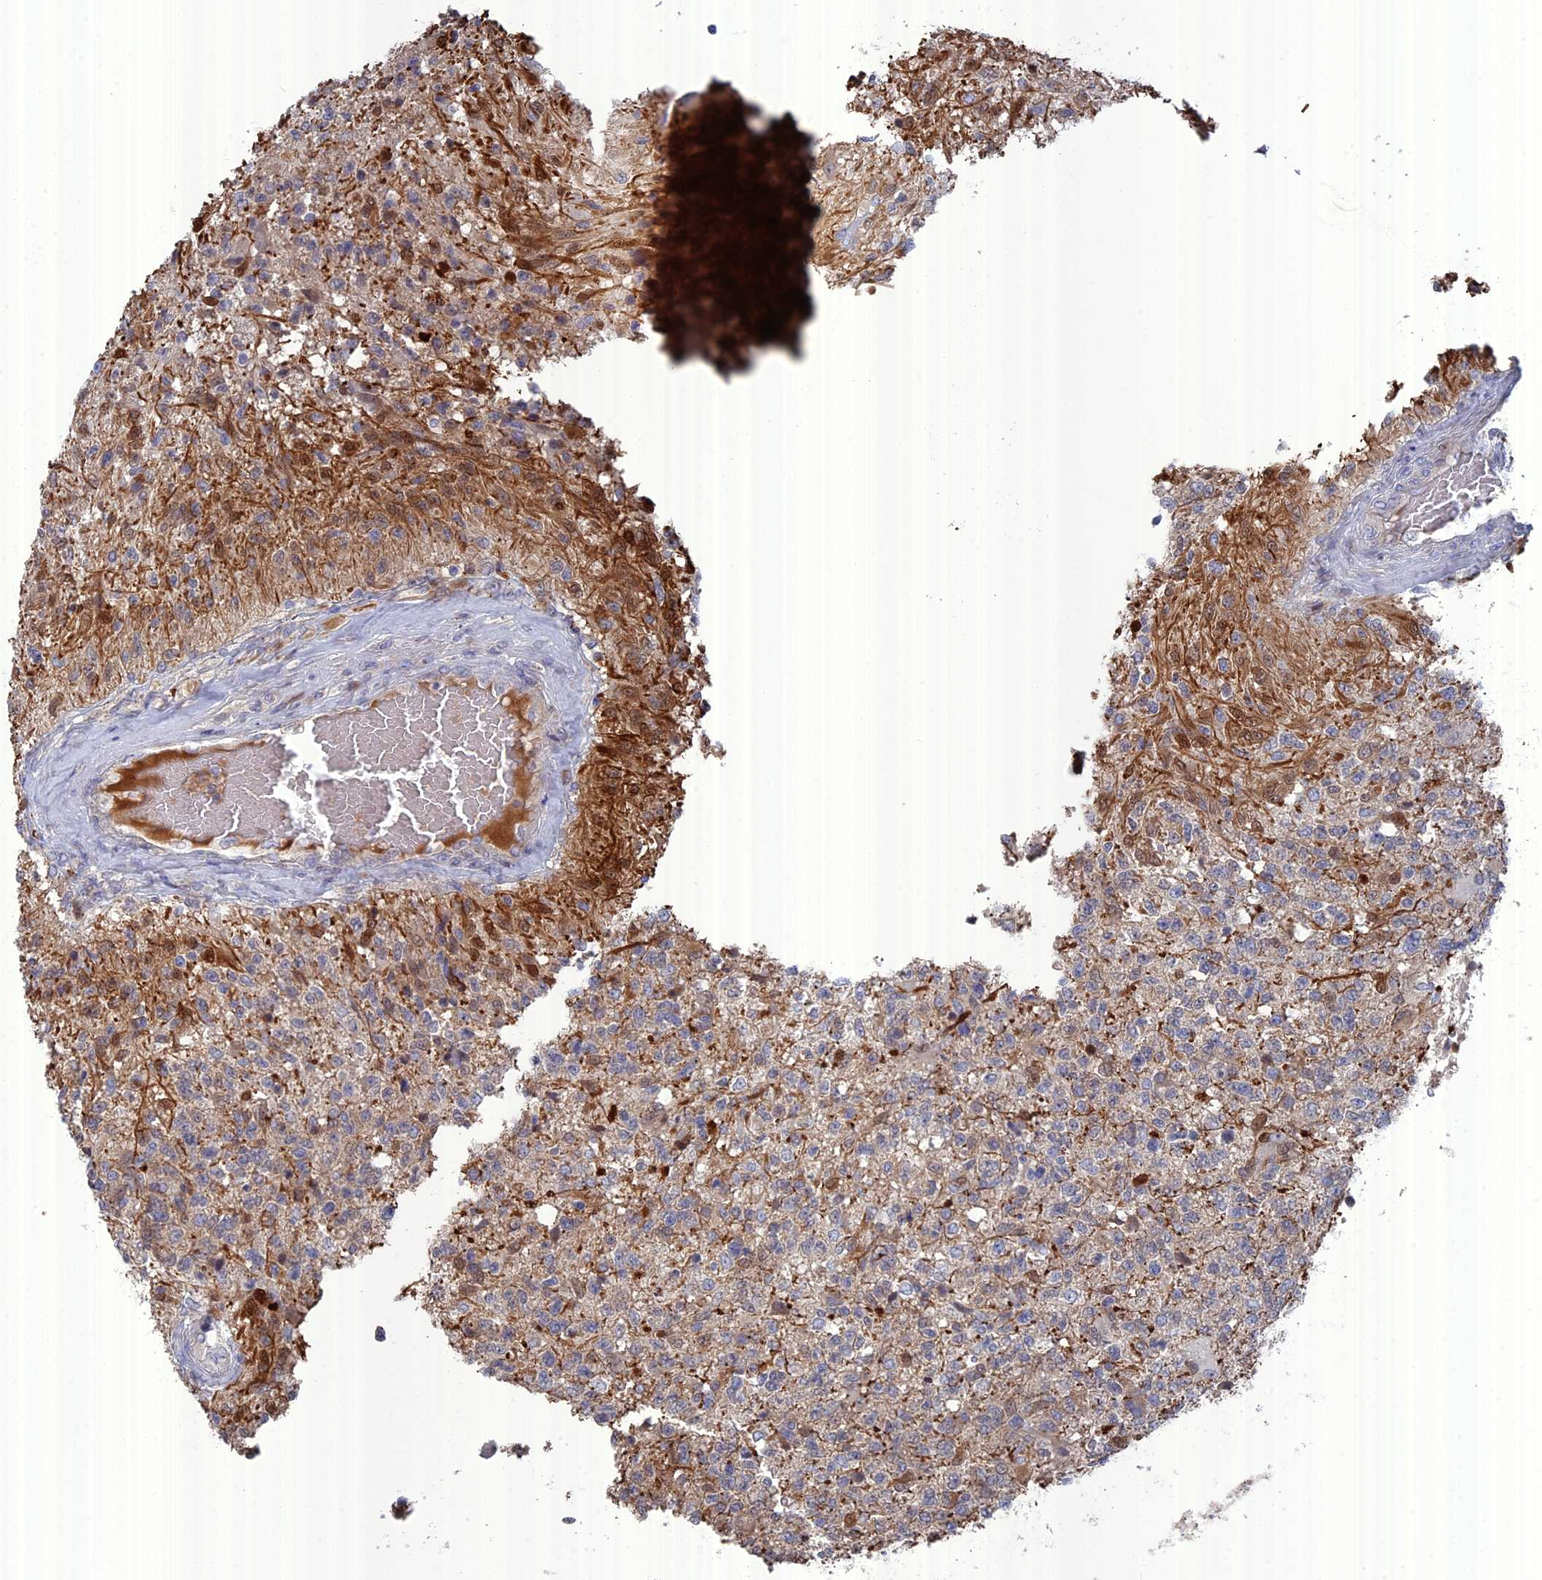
{"staining": {"intensity": "weak", "quantity": "<25%", "location": "cytoplasmic/membranous"}, "tissue": "glioma", "cell_type": "Tumor cells", "image_type": "cancer", "snomed": [{"axis": "morphology", "description": "Glioma, malignant, High grade"}, {"axis": "topography", "description": "Brain"}], "caption": "A micrograph of human glioma is negative for staining in tumor cells.", "gene": "TMEM161A", "patient": {"sex": "male", "age": 56}}